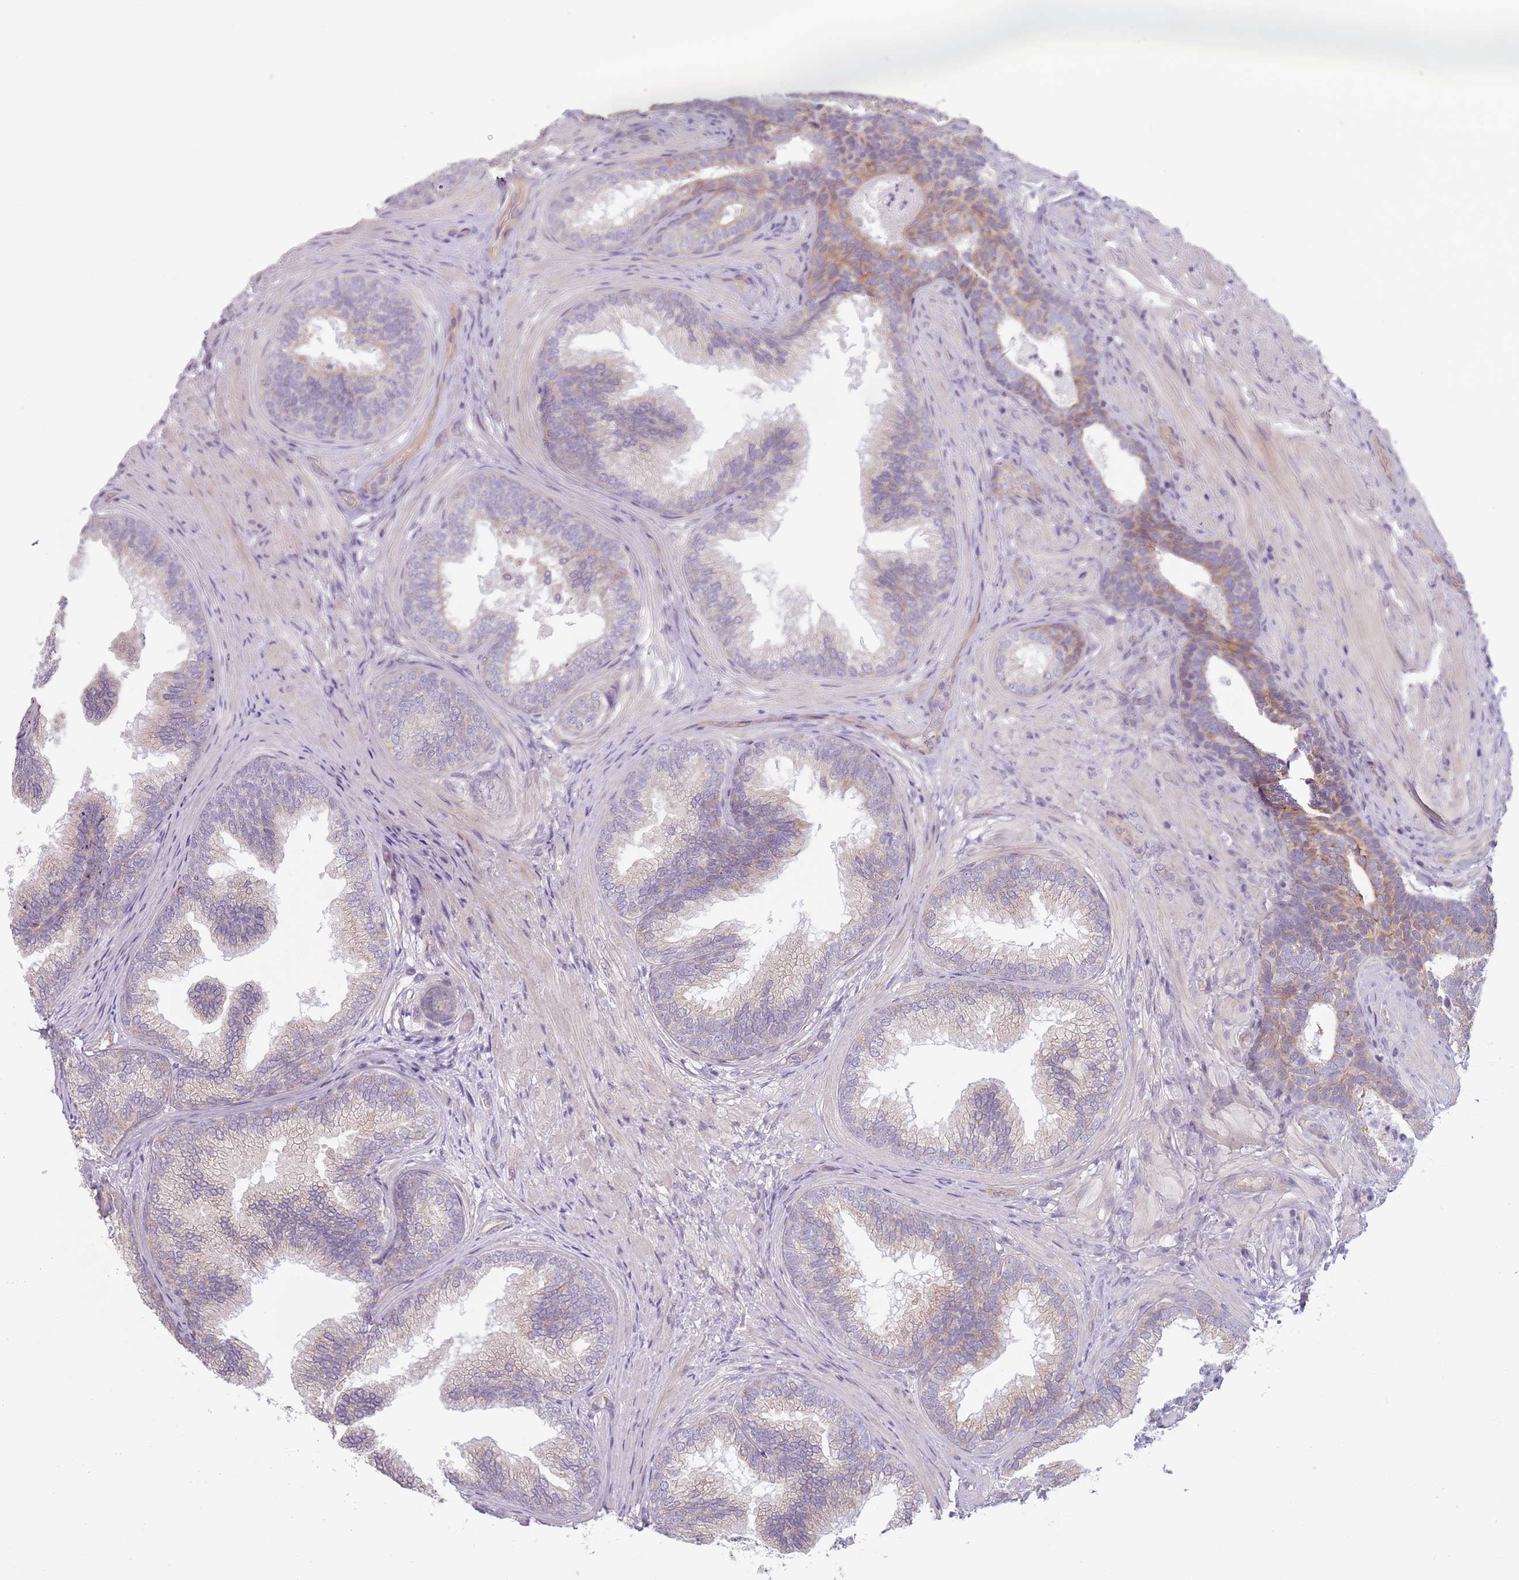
{"staining": {"intensity": "moderate", "quantity": "25%-75%", "location": "cytoplasmic/membranous"}, "tissue": "prostate", "cell_type": "Glandular cells", "image_type": "normal", "snomed": [{"axis": "morphology", "description": "Normal tissue, NOS"}, {"axis": "topography", "description": "Prostate"}], "caption": "Protein analysis of normal prostate displays moderate cytoplasmic/membranous staining in approximately 25%-75% of glandular cells.", "gene": "TLCD2", "patient": {"sex": "male", "age": 76}}